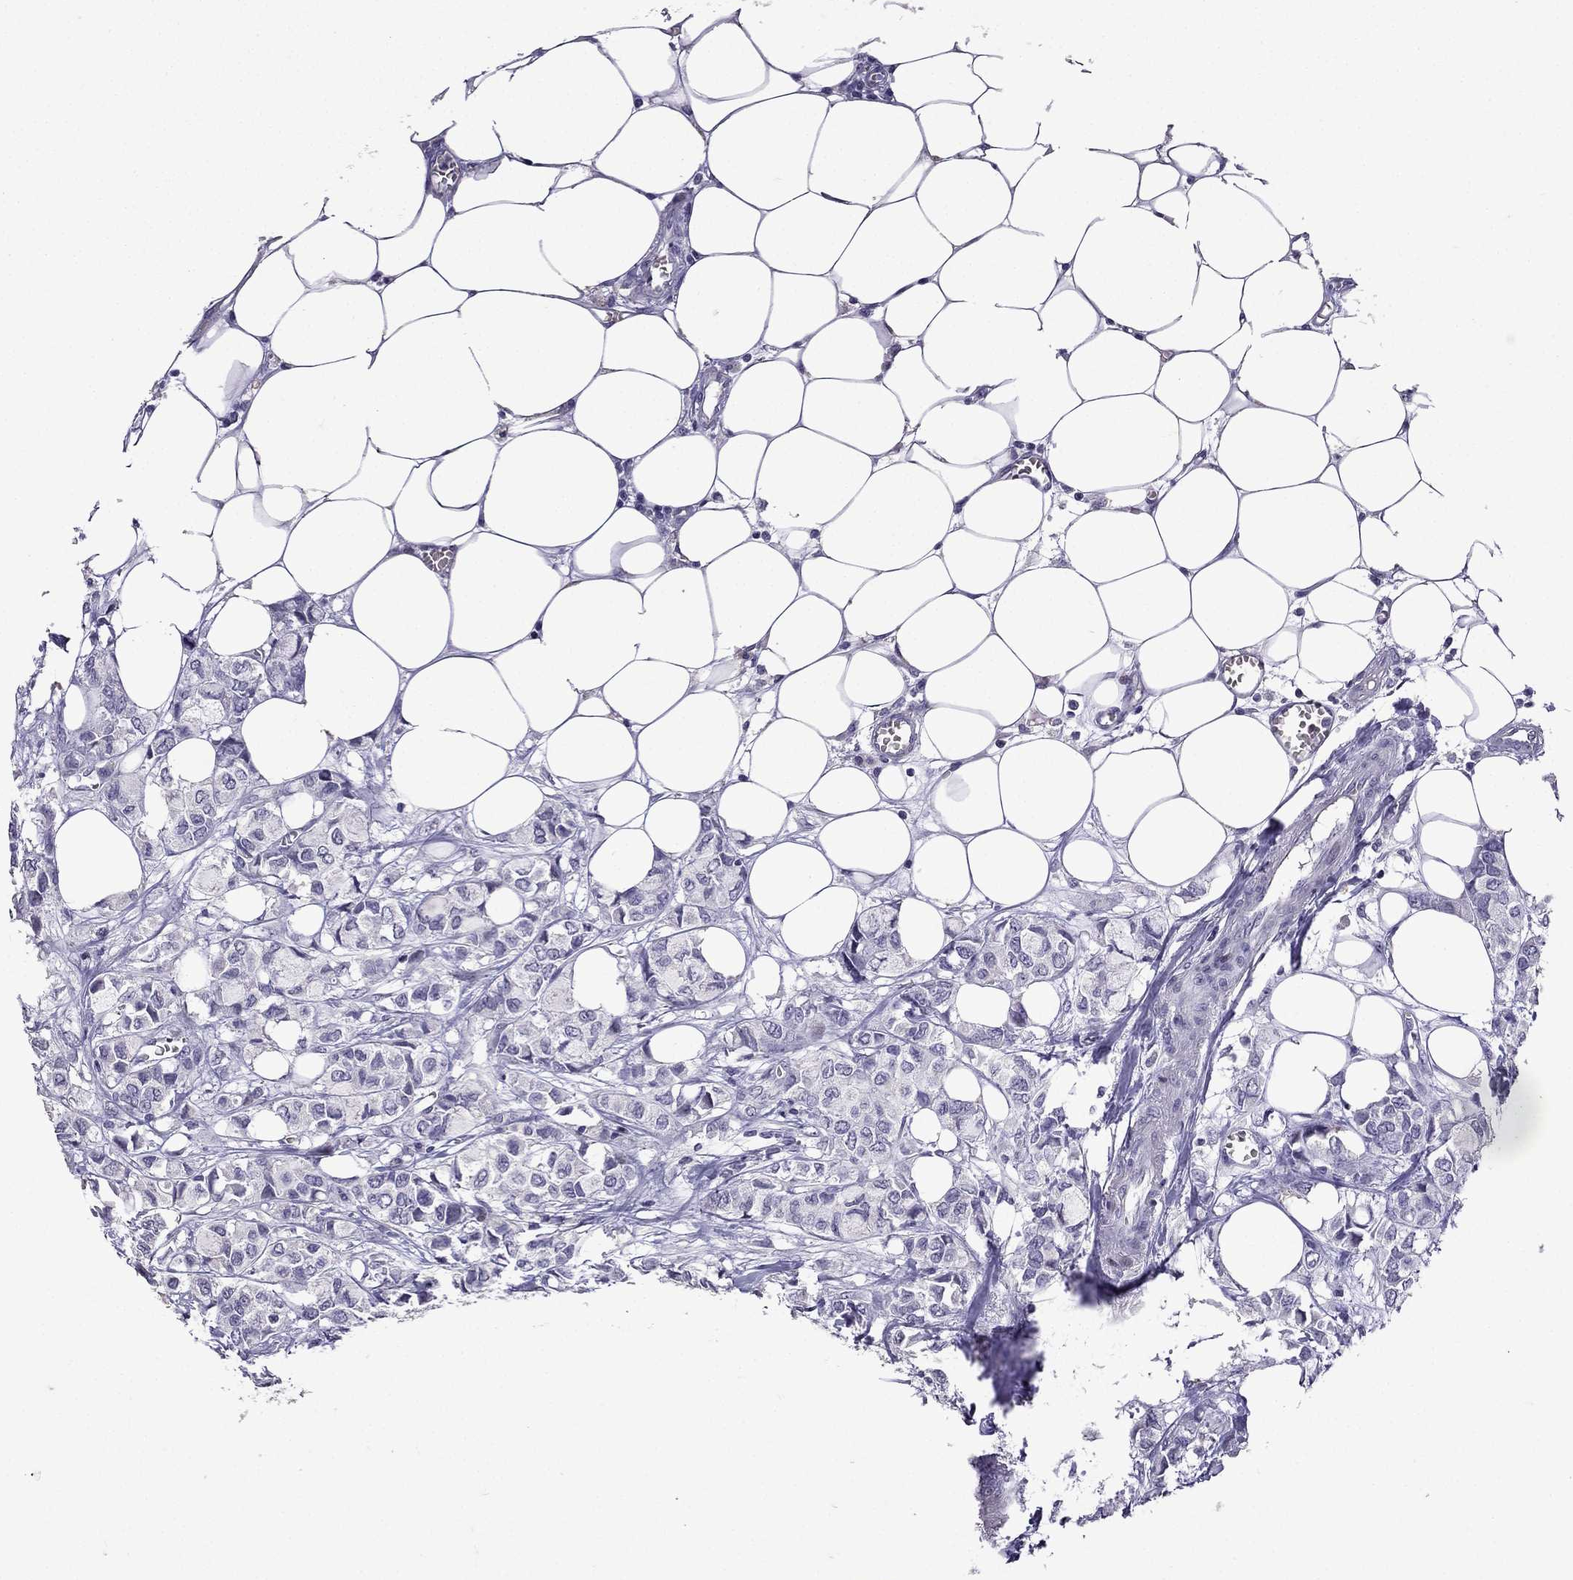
{"staining": {"intensity": "negative", "quantity": "none", "location": "none"}, "tissue": "breast cancer", "cell_type": "Tumor cells", "image_type": "cancer", "snomed": [{"axis": "morphology", "description": "Duct carcinoma"}, {"axis": "topography", "description": "Breast"}], "caption": "DAB (3,3'-diaminobenzidine) immunohistochemical staining of human invasive ductal carcinoma (breast) demonstrates no significant positivity in tumor cells.", "gene": "TTN", "patient": {"sex": "female", "age": 85}}